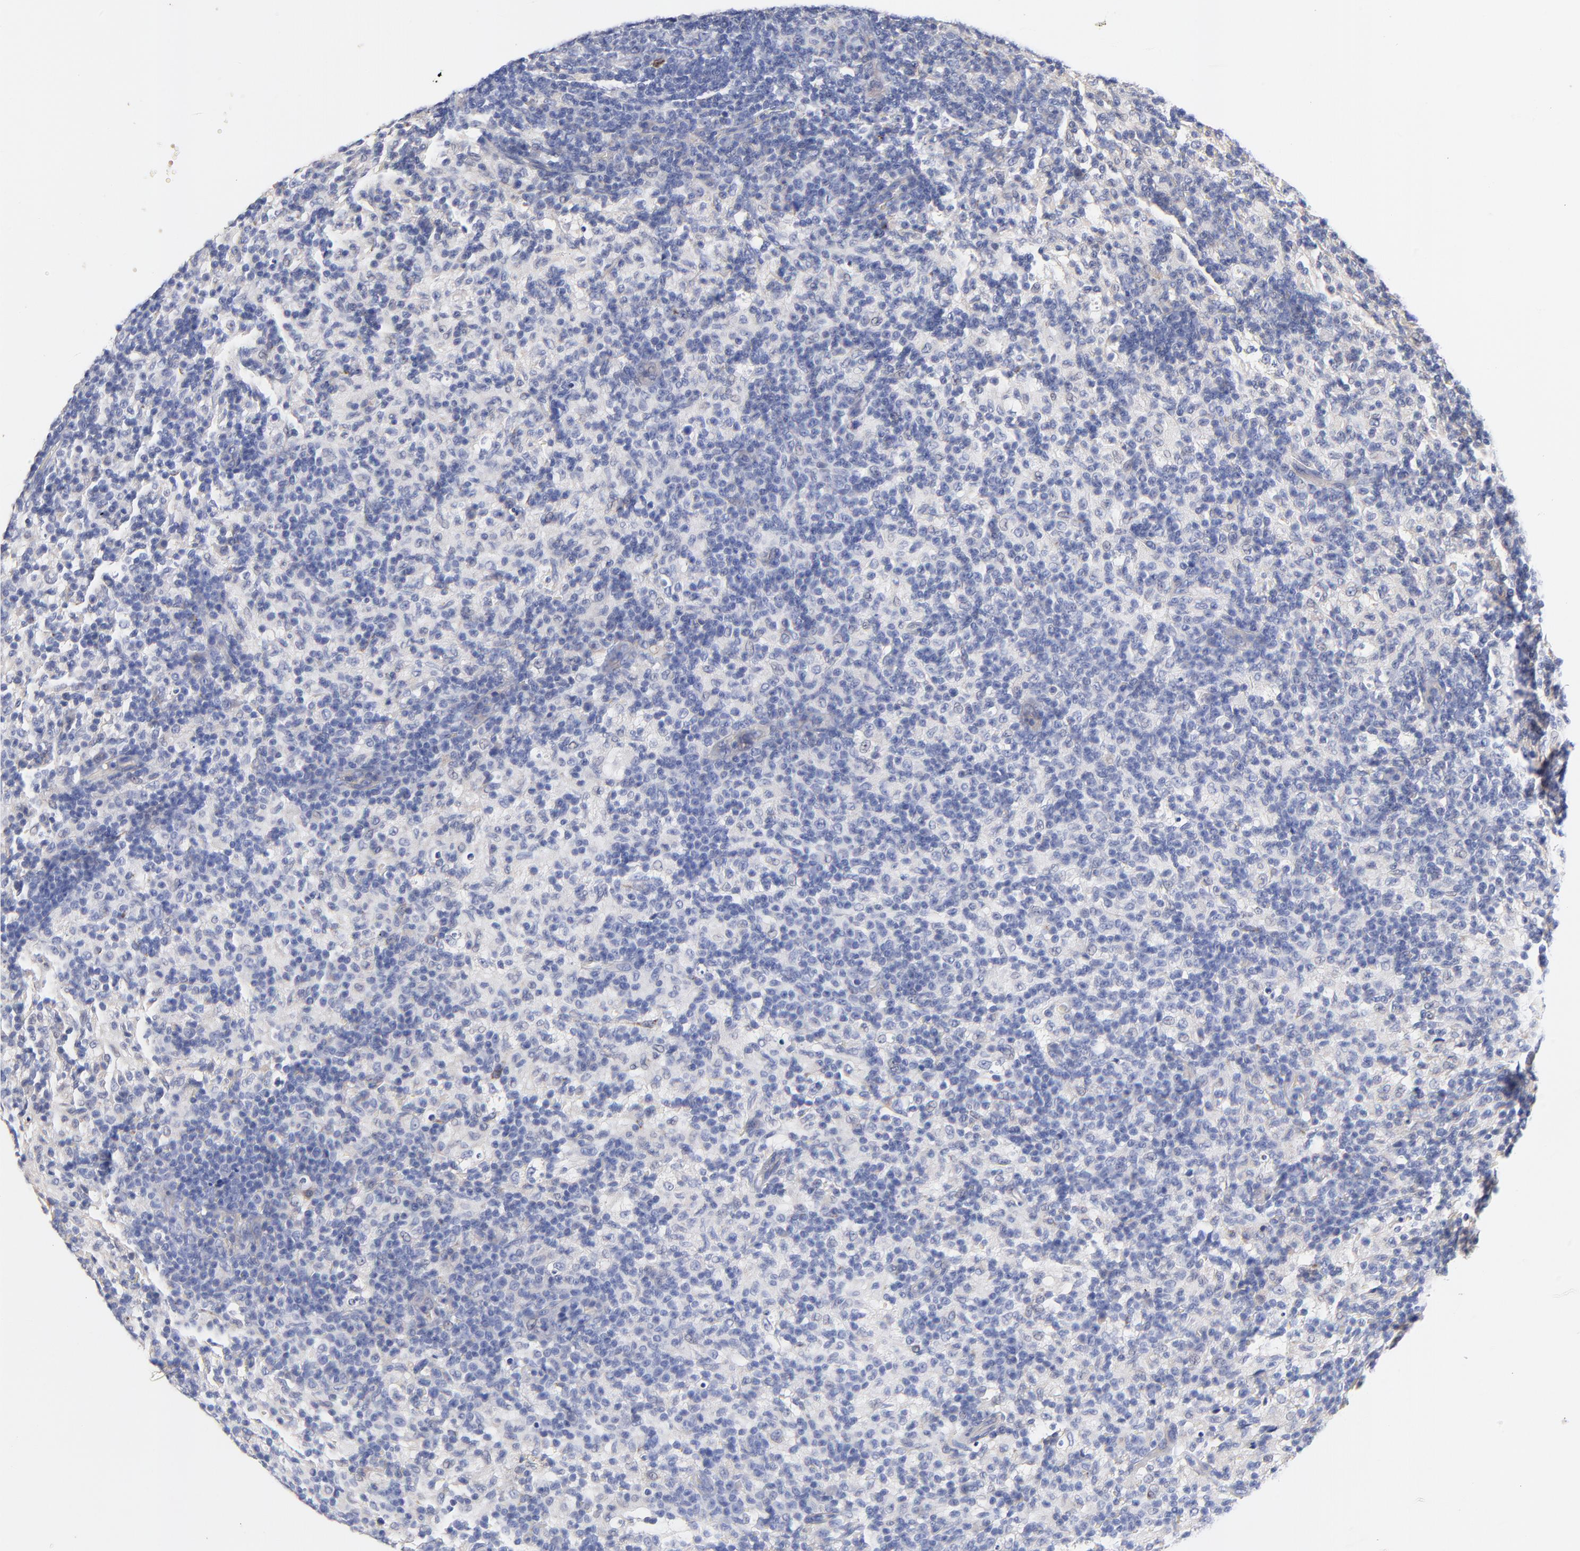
{"staining": {"intensity": "negative", "quantity": "none", "location": "none"}, "tissue": "lymph node", "cell_type": "Germinal center cells", "image_type": "normal", "snomed": [{"axis": "morphology", "description": "Normal tissue, NOS"}, {"axis": "morphology", "description": "Inflammation, NOS"}, {"axis": "topography", "description": "Lymph node"}], "caption": "DAB immunohistochemical staining of normal human lymph node exhibits no significant expression in germinal center cells.", "gene": "FBXO10", "patient": {"sex": "male", "age": 55}}